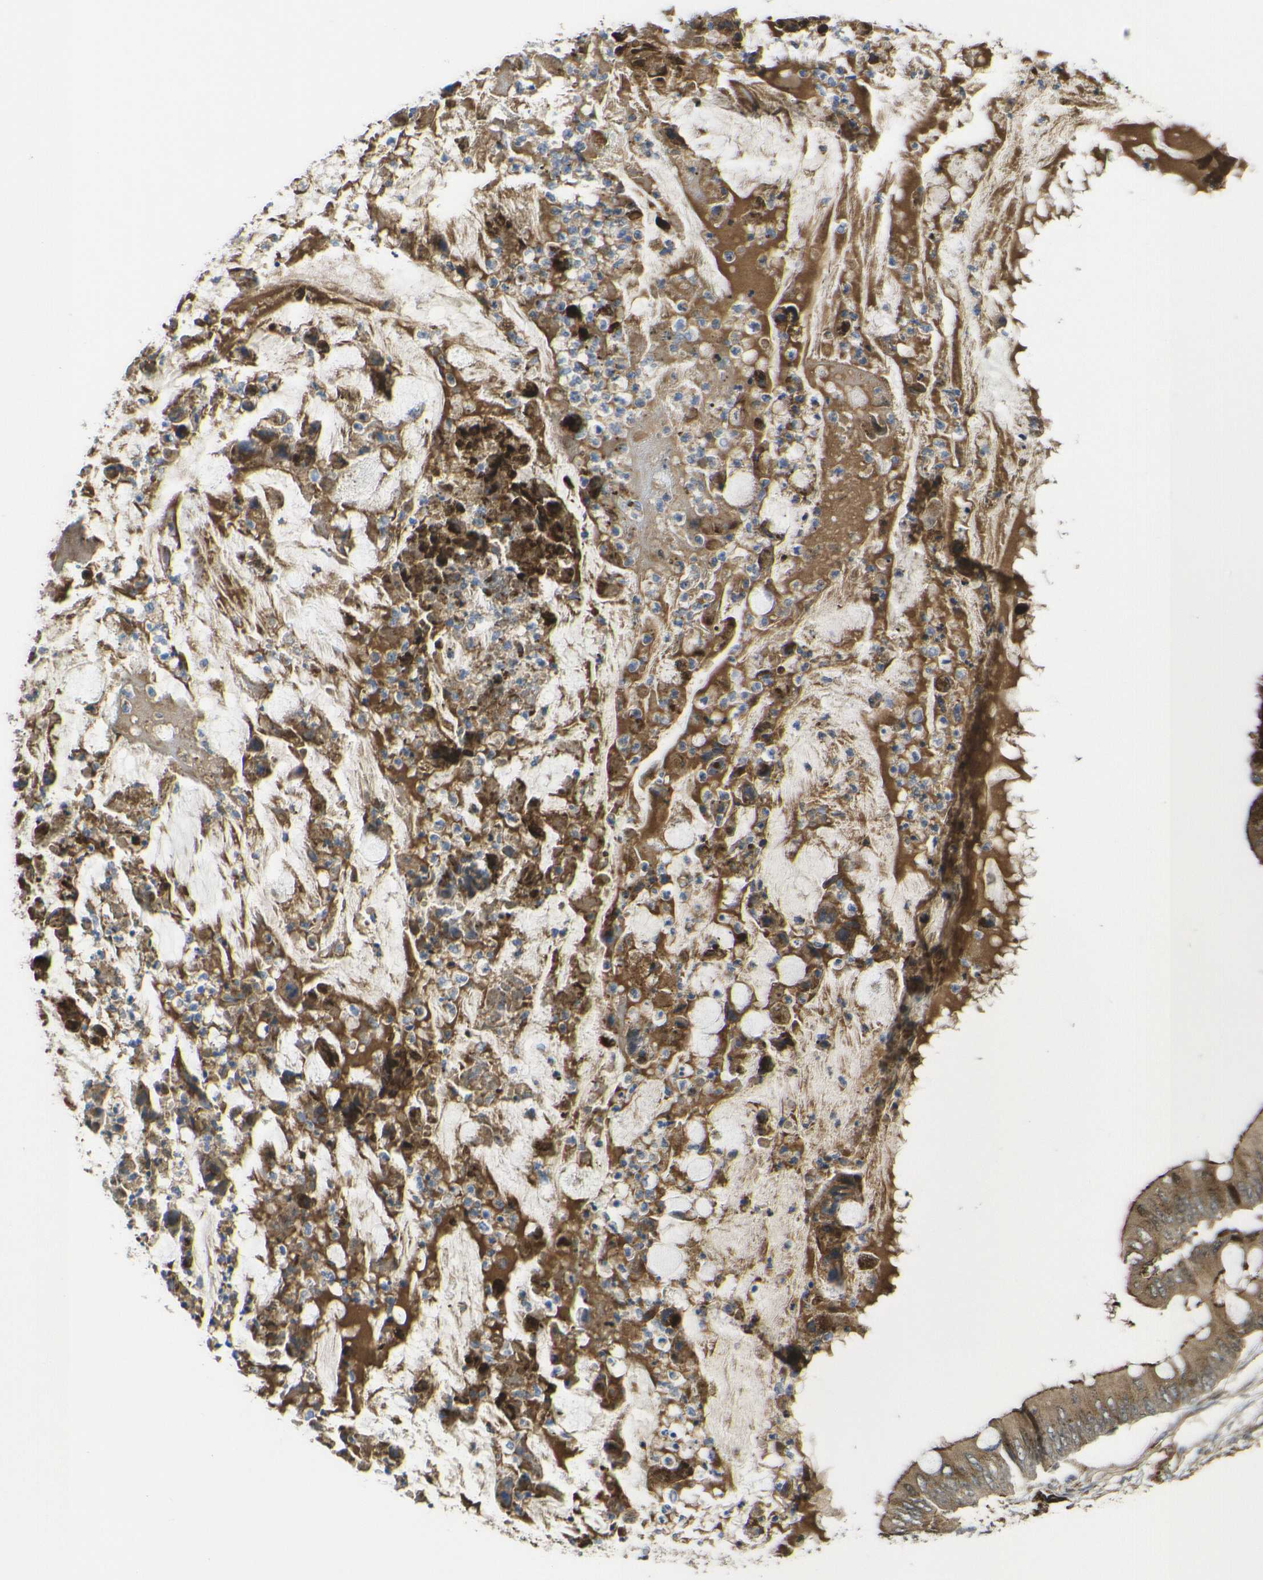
{"staining": {"intensity": "moderate", "quantity": ">75%", "location": "cytoplasmic/membranous,nuclear"}, "tissue": "colorectal cancer", "cell_type": "Tumor cells", "image_type": "cancer", "snomed": [{"axis": "morphology", "description": "Normal tissue, NOS"}, {"axis": "morphology", "description": "Adenocarcinoma, NOS"}, {"axis": "topography", "description": "Rectum"}, {"axis": "topography", "description": "Peripheral nerve tissue"}], "caption": "Moderate cytoplasmic/membranous and nuclear staining is present in about >75% of tumor cells in adenocarcinoma (colorectal). Nuclei are stained in blue.", "gene": "ECE1", "patient": {"sex": "female", "age": 77}}